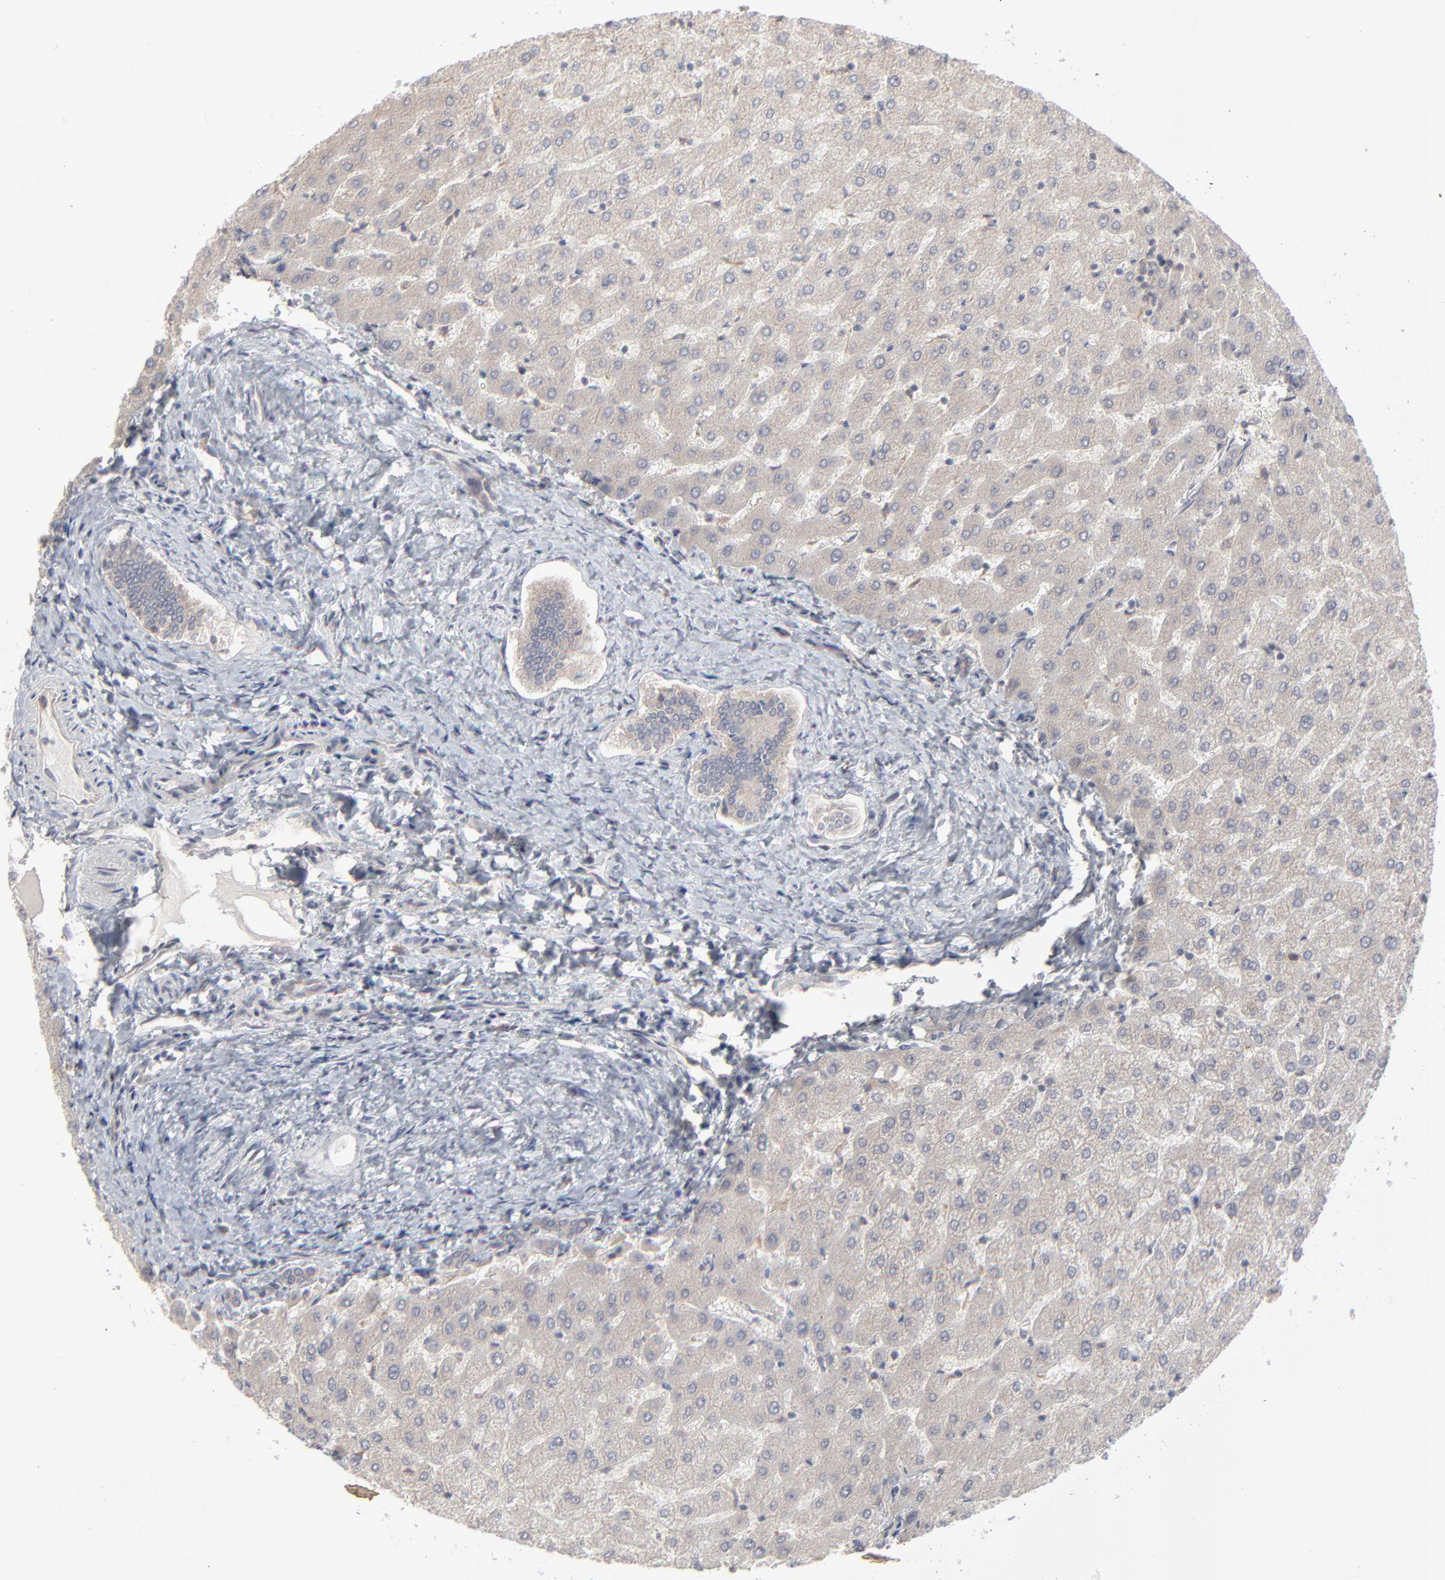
{"staining": {"intensity": "weak", "quantity": ">75%", "location": "cytoplasmic/membranous"}, "tissue": "liver", "cell_type": "Cholangiocytes", "image_type": "normal", "snomed": [{"axis": "morphology", "description": "Normal tissue, NOS"}, {"axis": "morphology", "description": "Fibrosis, NOS"}, {"axis": "topography", "description": "Liver"}], "caption": "IHC of benign liver reveals low levels of weak cytoplasmic/membranous staining in about >75% of cholangiocytes. The staining was performed using DAB, with brown indicating positive protein expression. Nuclei are stained blue with hematoxylin.", "gene": "SCFD1", "patient": {"sex": "female", "age": 29}}